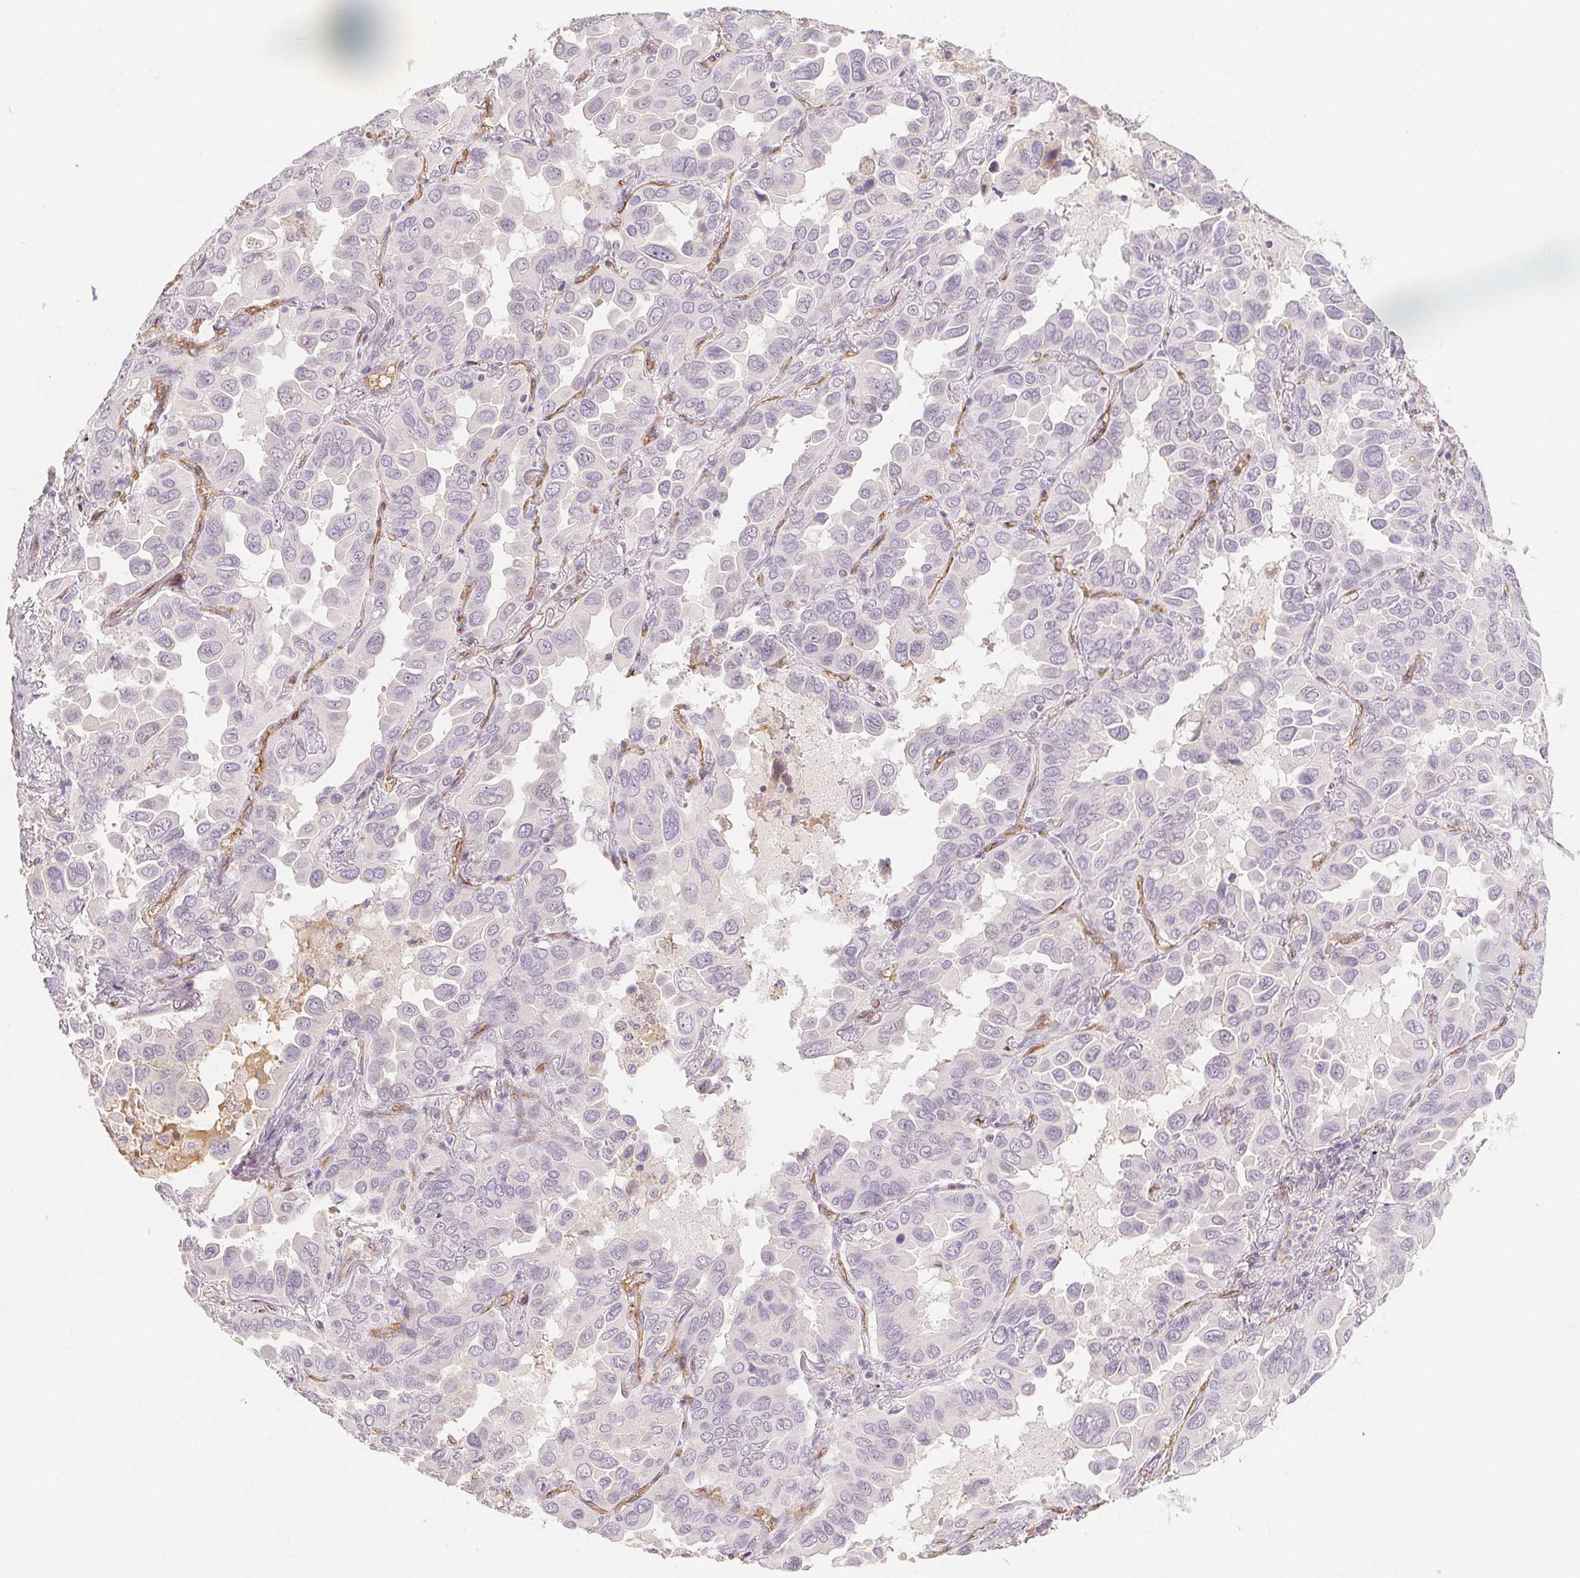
{"staining": {"intensity": "negative", "quantity": "none", "location": "none"}, "tissue": "lung cancer", "cell_type": "Tumor cells", "image_type": "cancer", "snomed": [{"axis": "morphology", "description": "Adenocarcinoma, NOS"}, {"axis": "topography", "description": "Lung"}], "caption": "A high-resolution histopathology image shows immunohistochemistry (IHC) staining of lung cancer (adenocarcinoma), which shows no significant expression in tumor cells.", "gene": "PODXL", "patient": {"sex": "male", "age": 64}}